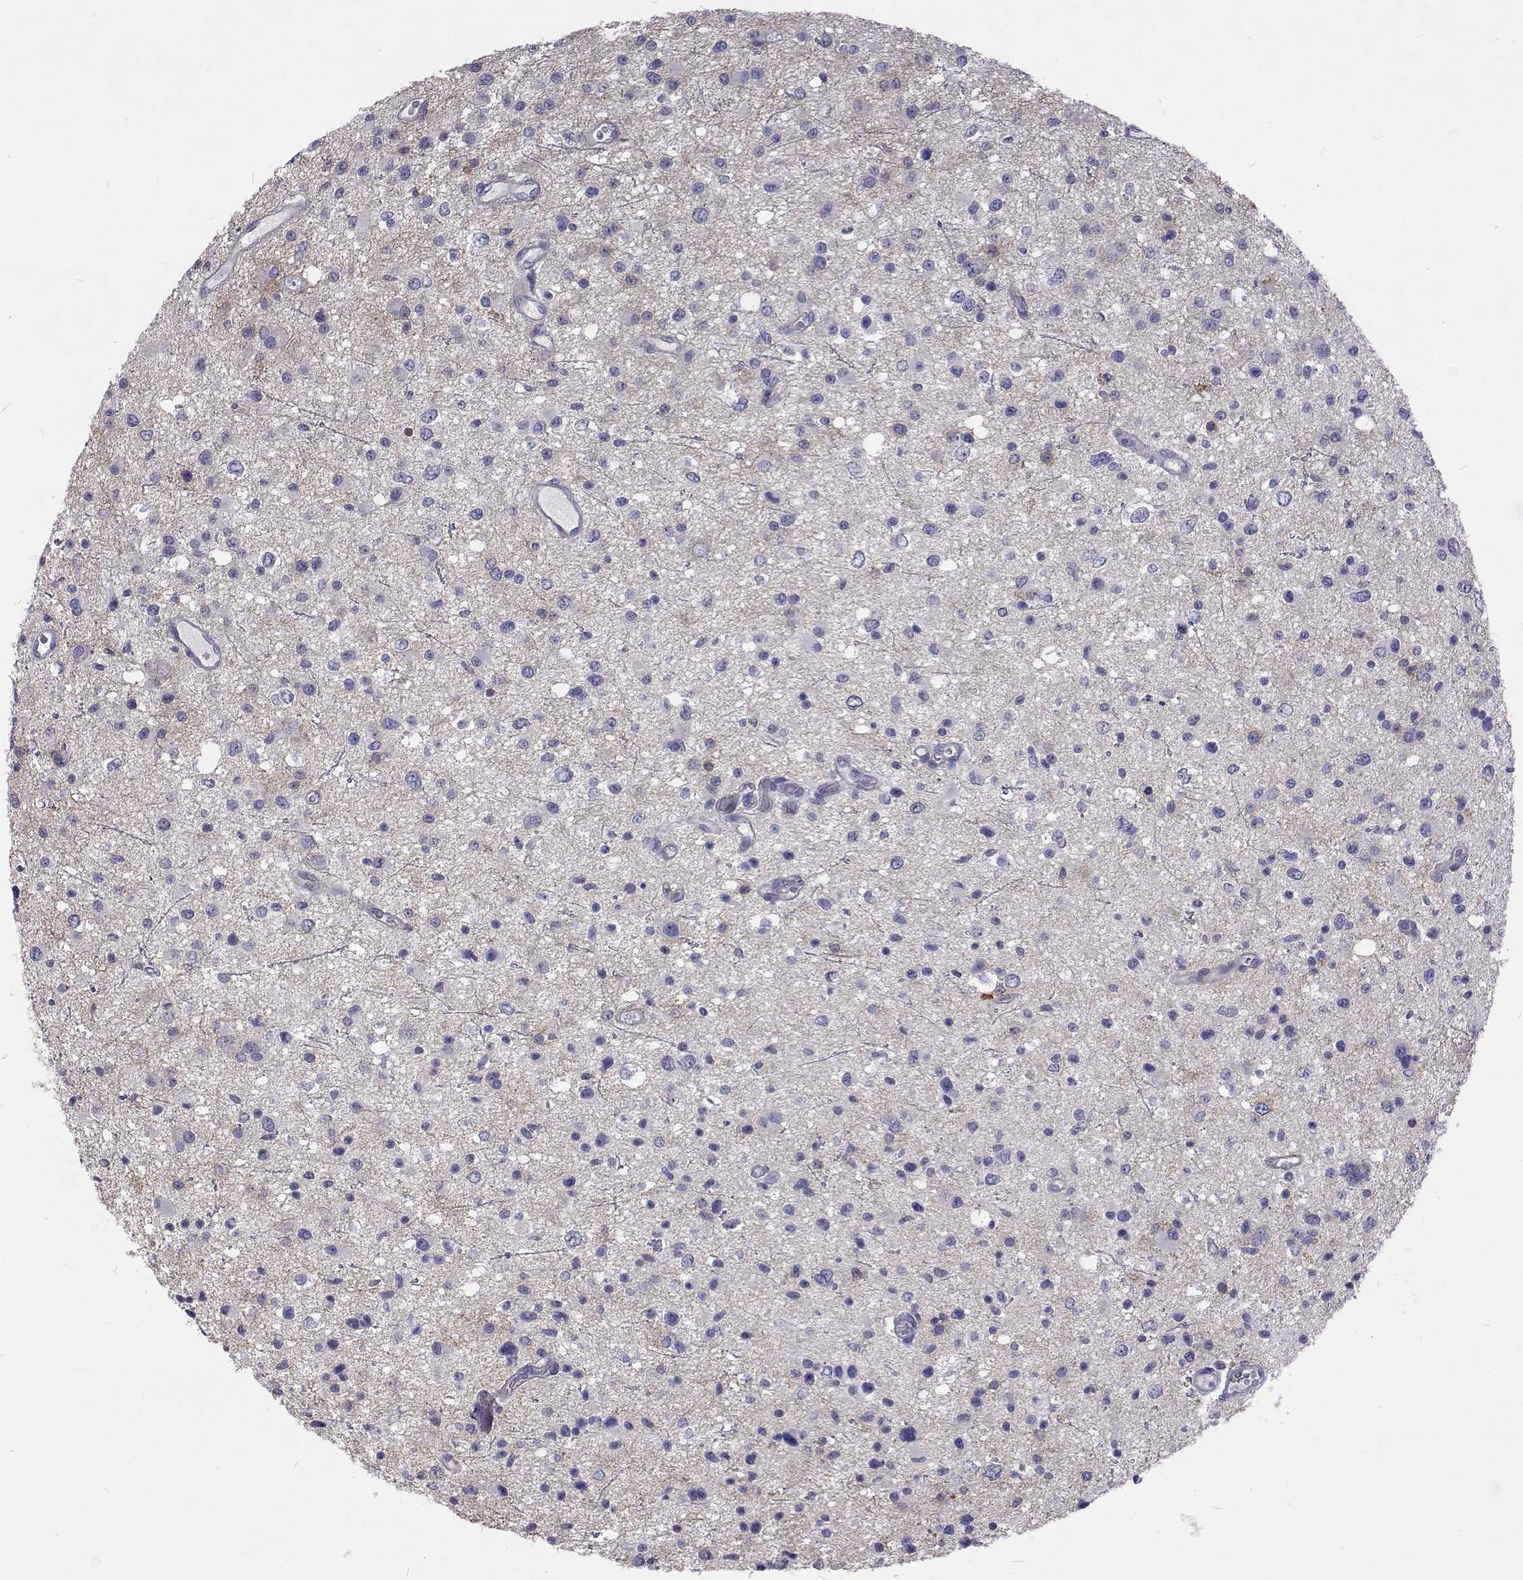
{"staining": {"intensity": "negative", "quantity": "none", "location": "none"}, "tissue": "glioma", "cell_type": "Tumor cells", "image_type": "cancer", "snomed": [{"axis": "morphology", "description": "Glioma, malignant, Low grade"}, {"axis": "topography", "description": "Brain"}], "caption": "Micrograph shows no protein expression in tumor cells of low-grade glioma (malignant) tissue.", "gene": "NPR3", "patient": {"sex": "male", "age": 43}}